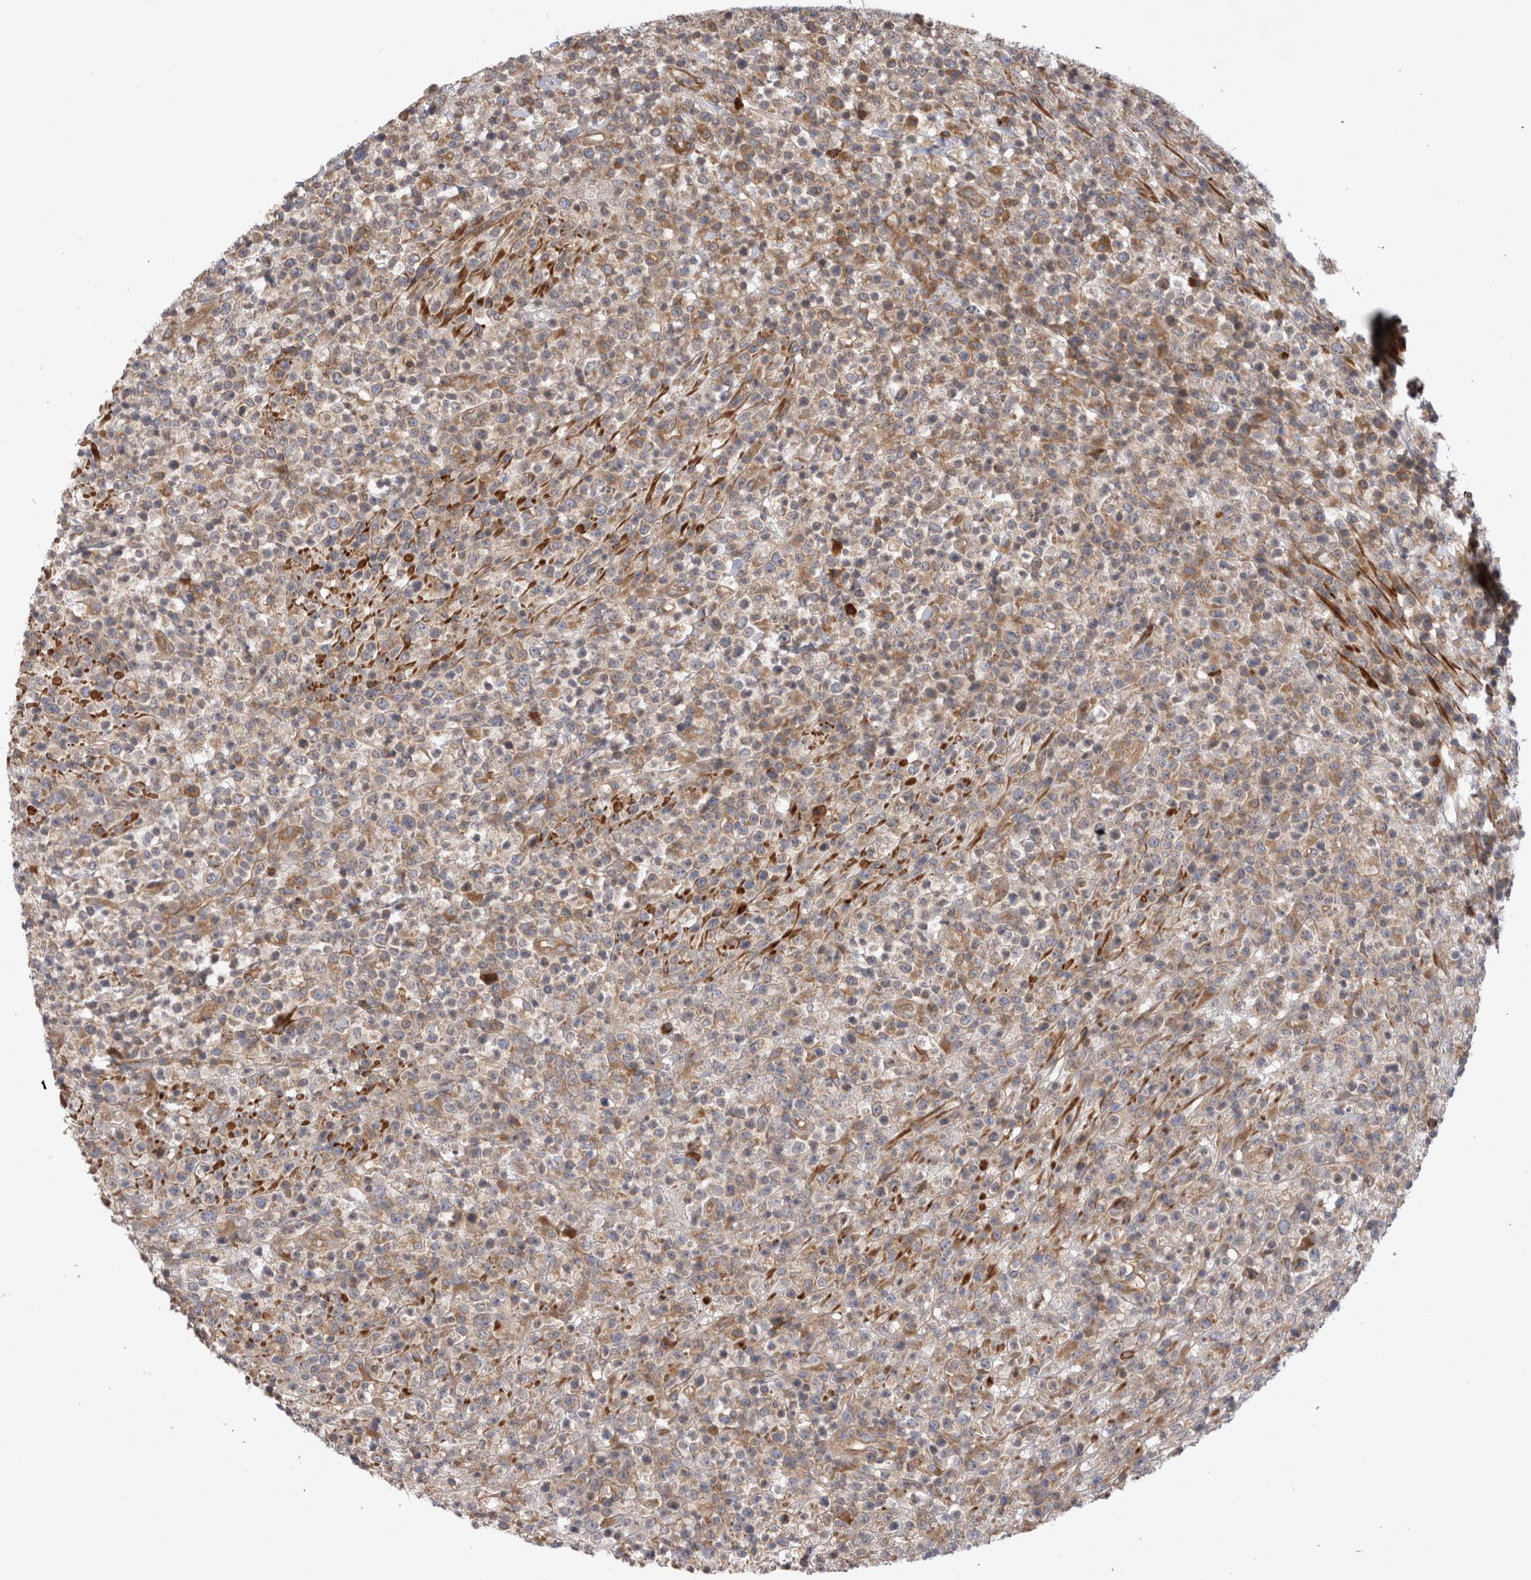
{"staining": {"intensity": "moderate", "quantity": "<25%", "location": "cytoplasmic/membranous"}, "tissue": "lymphoma", "cell_type": "Tumor cells", "image_type": "cancer", "snomed": [{"axis": "morphology", "description": "Malignant lymphoma, non-Hodgkin's type, High grade"}, {"axis": "topography", "description": "Colon"}], "caption": "IHC image of human lymphoma stained for a protein (brown), which shows low levels of moderate cytoplasmic/membranous staining in approximately <25% of tumor cells.", "gene": "PDCD10", "patient": {"sex": "female", "age": 53}}